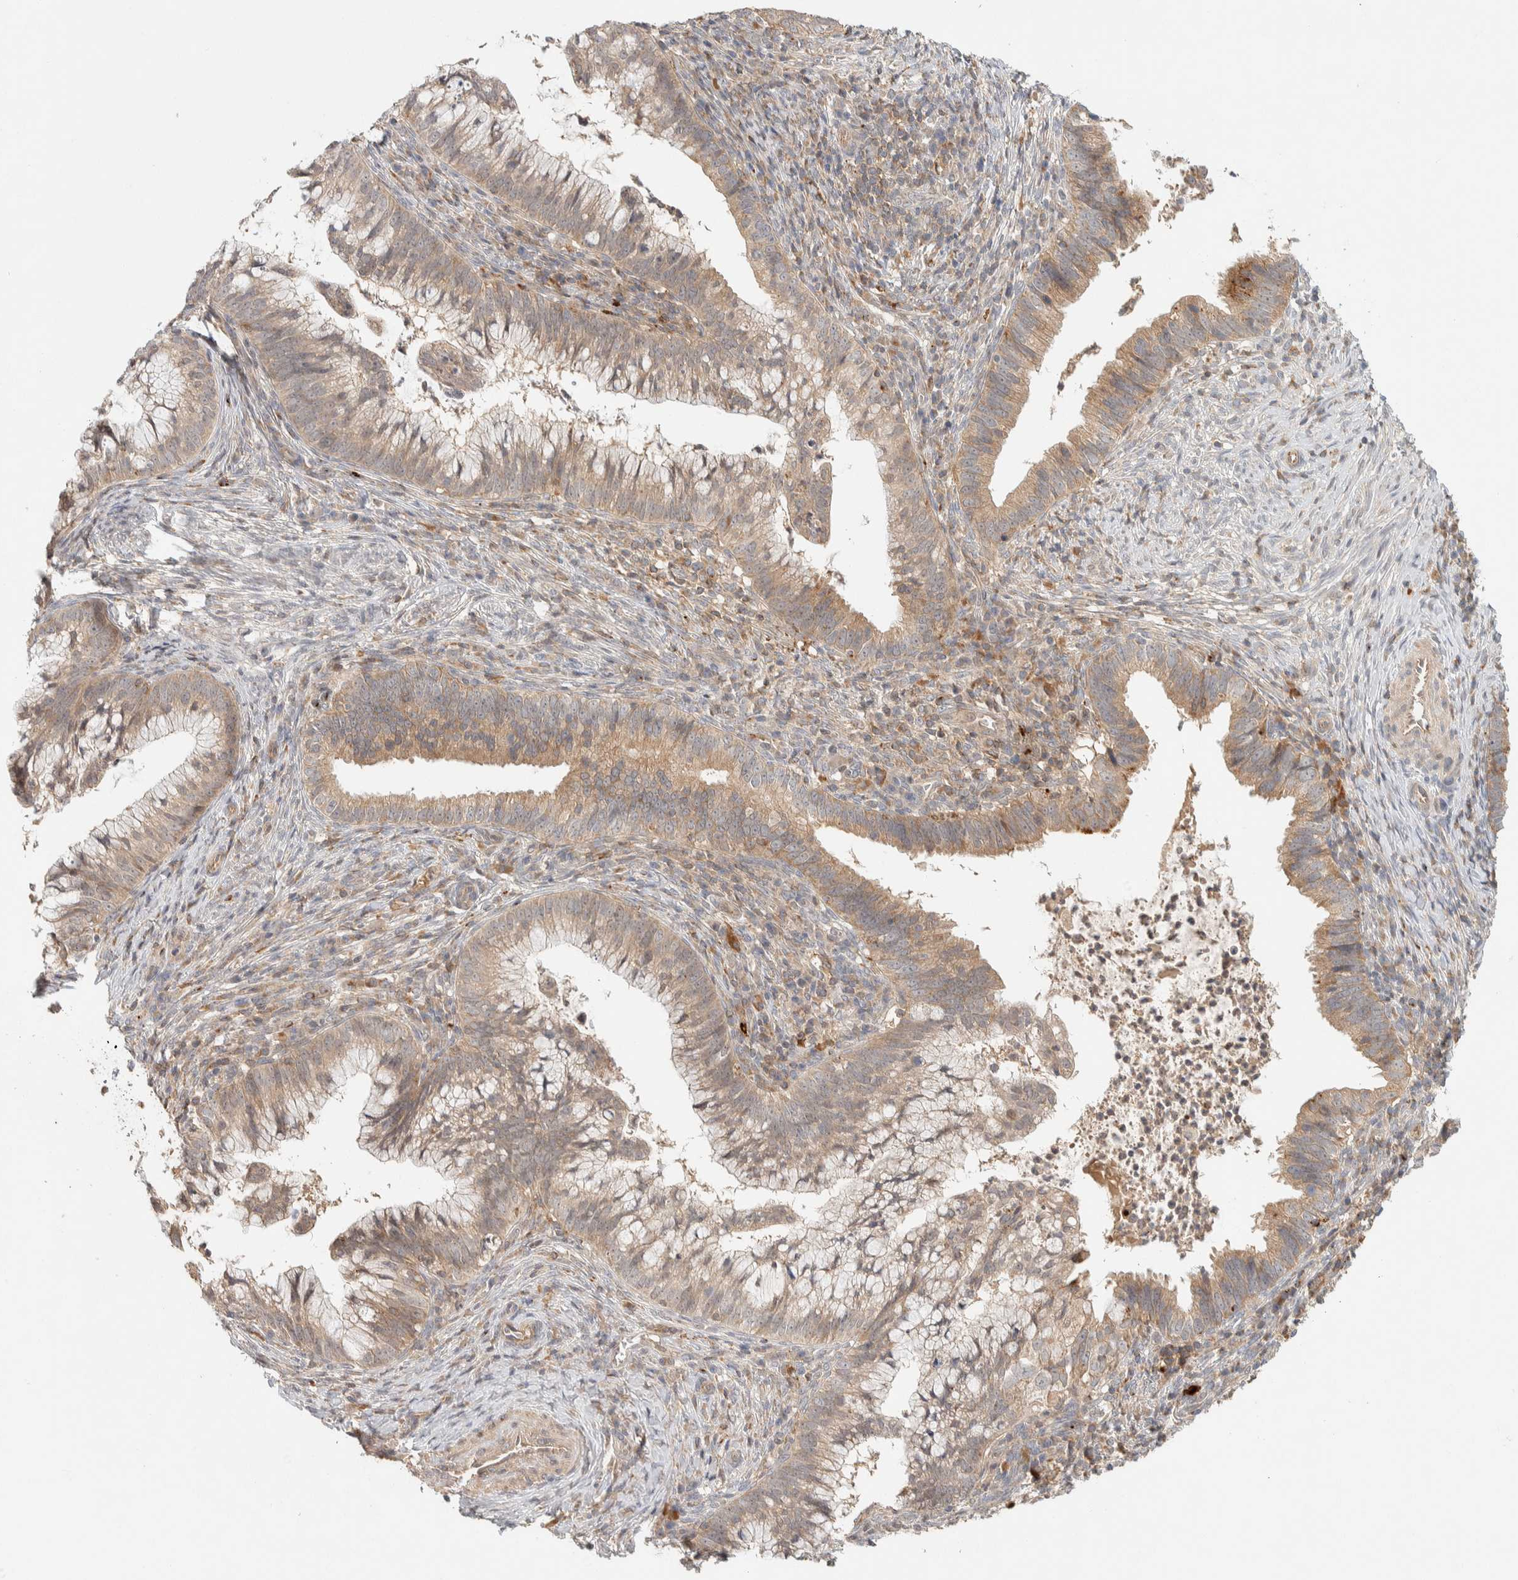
{"staining": {"intensity": "weak", "quantity": ">75%", "location": "cytoplasmic/membranous"}, "tissue": "cervical cancer", "cell_type": "Tumor cells", "image_type": "cancer", "snomed": [{"axis": "morphology", "description": "Adenocarcinoma, NOS"}, {"axis": "topography", "description": "Cervix"}], "caption": "Protein expression analysis of human cervical cancer (adenocarcinoma) reveals weak cytoplasmic/membranous positivity in about >75% of tumor cells. (brown staining indicates protein expression, while blue staining denotes nuclei).", "gene": "KIF9", "patient": {"sex": "female", "age": 36}}